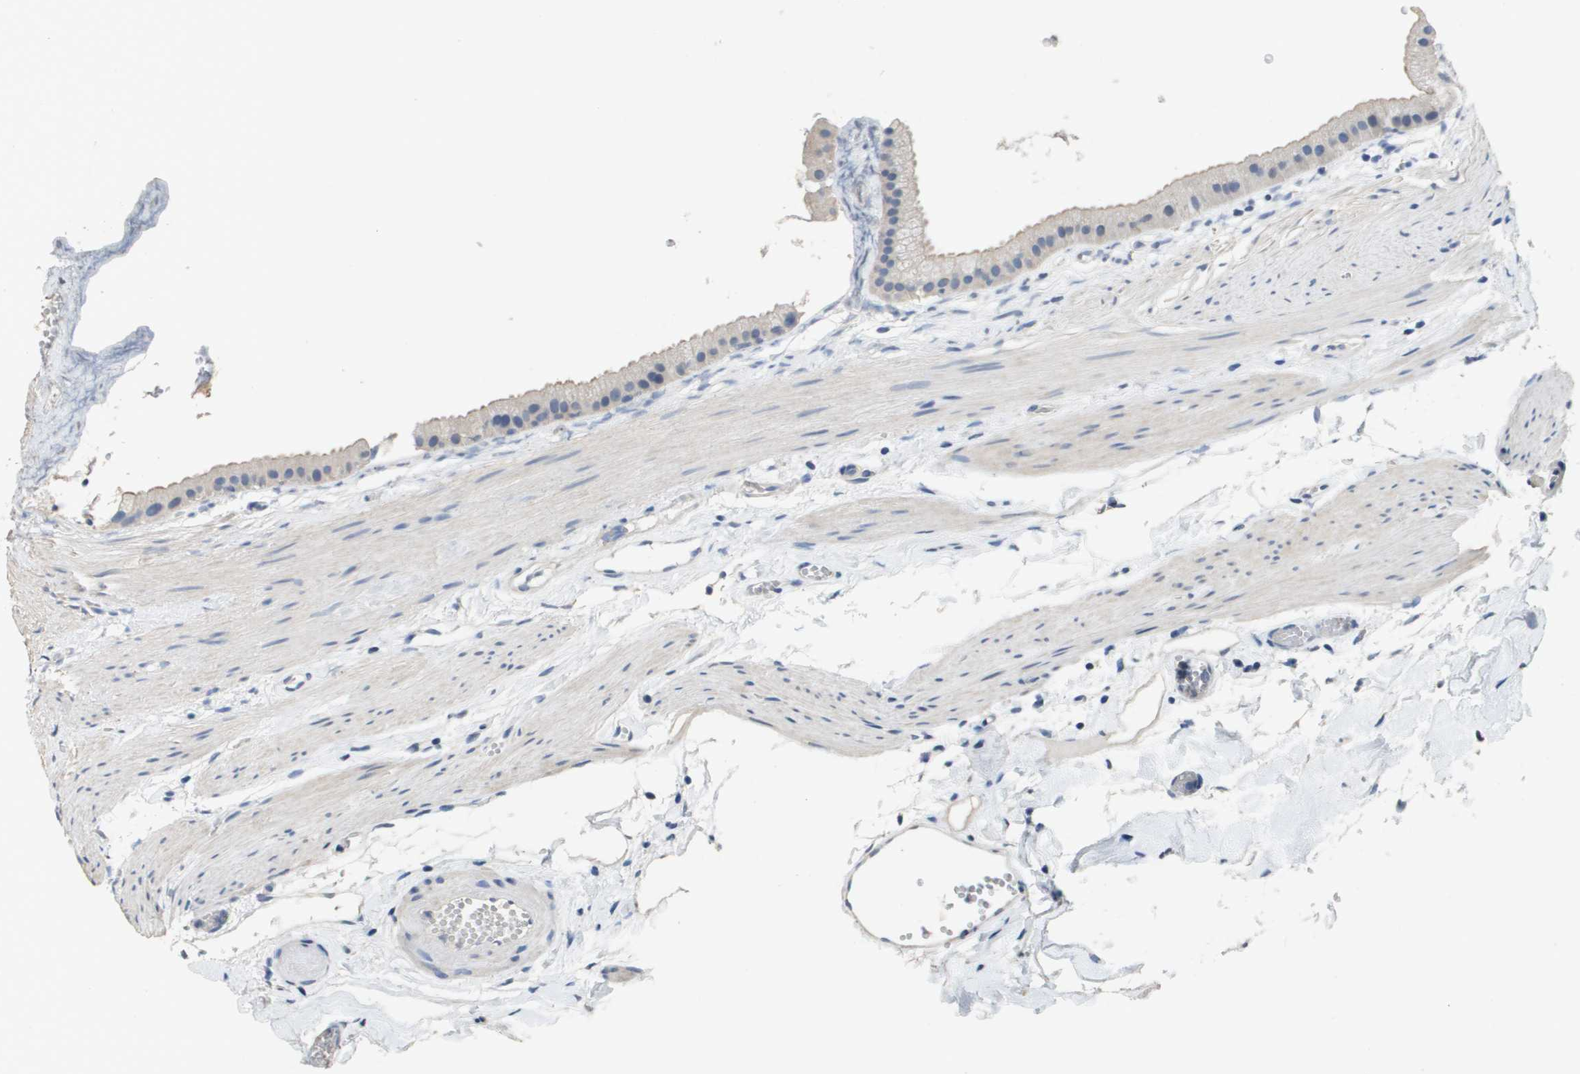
{"staining": {"intensity": "weak", "quantity": "<25%", "location": "cytoplasmic/membranous"}, "tissue": "gallbladder", "cell_type": "Glandular cells", "image_type": "normal", "snomed": [{"axis": "morphology", "description": "Normal tissue, NOS"}, {"axis": "topography", "description": "Gallbladder"}], "caption": "Immunohistochemical staining of normal human gallbladder displays no significant expression in glandular cells. Brightfield microscopy of immunohistochemistry stained with DAB (3,3'-diaminobenzidine) (brown) and hematoxylin (blue), captured at high magnification.", "gene": "MT3", "patient": {"sex": "female", "age": 64}}